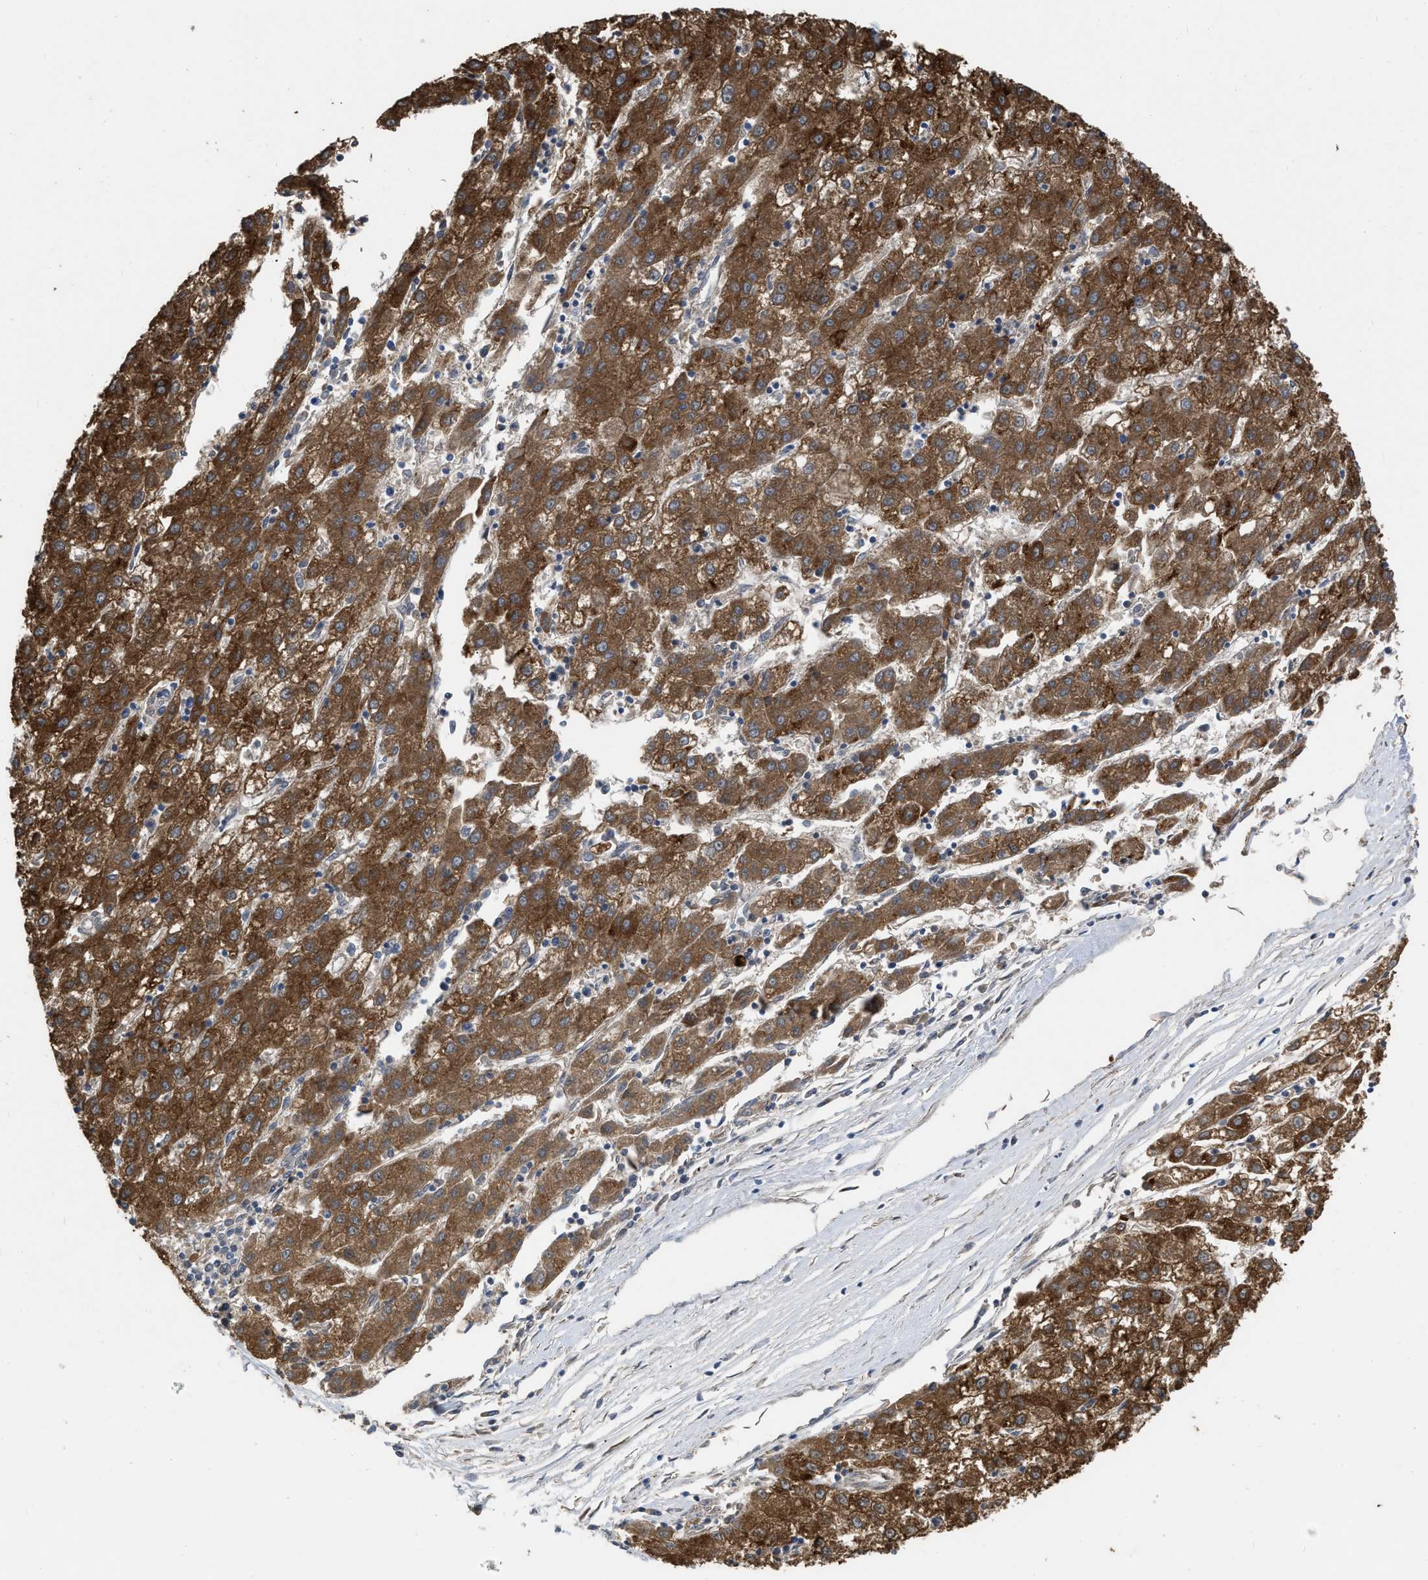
{"staining": {"intensity": "strong", "quantity": ">75%", "location": "cytoplasmic/membranous"}, "tissue": "liver cancer", "cell_type": "Tumor cells", "image_type": "cancer", "snomed": [{"axis": "morphology", "description": "Carcinoma, Hepatocellular, NOS"}, {"axis": "topography", "description": "Liver"}], "caption": "Liver cancer stained with immunohistochemistry exhibits strong cytoplasmic/membranous positivity in about >75% of tumor cells.", "gene": "AK2", "patient": {"sex": "male", "age": 72}}